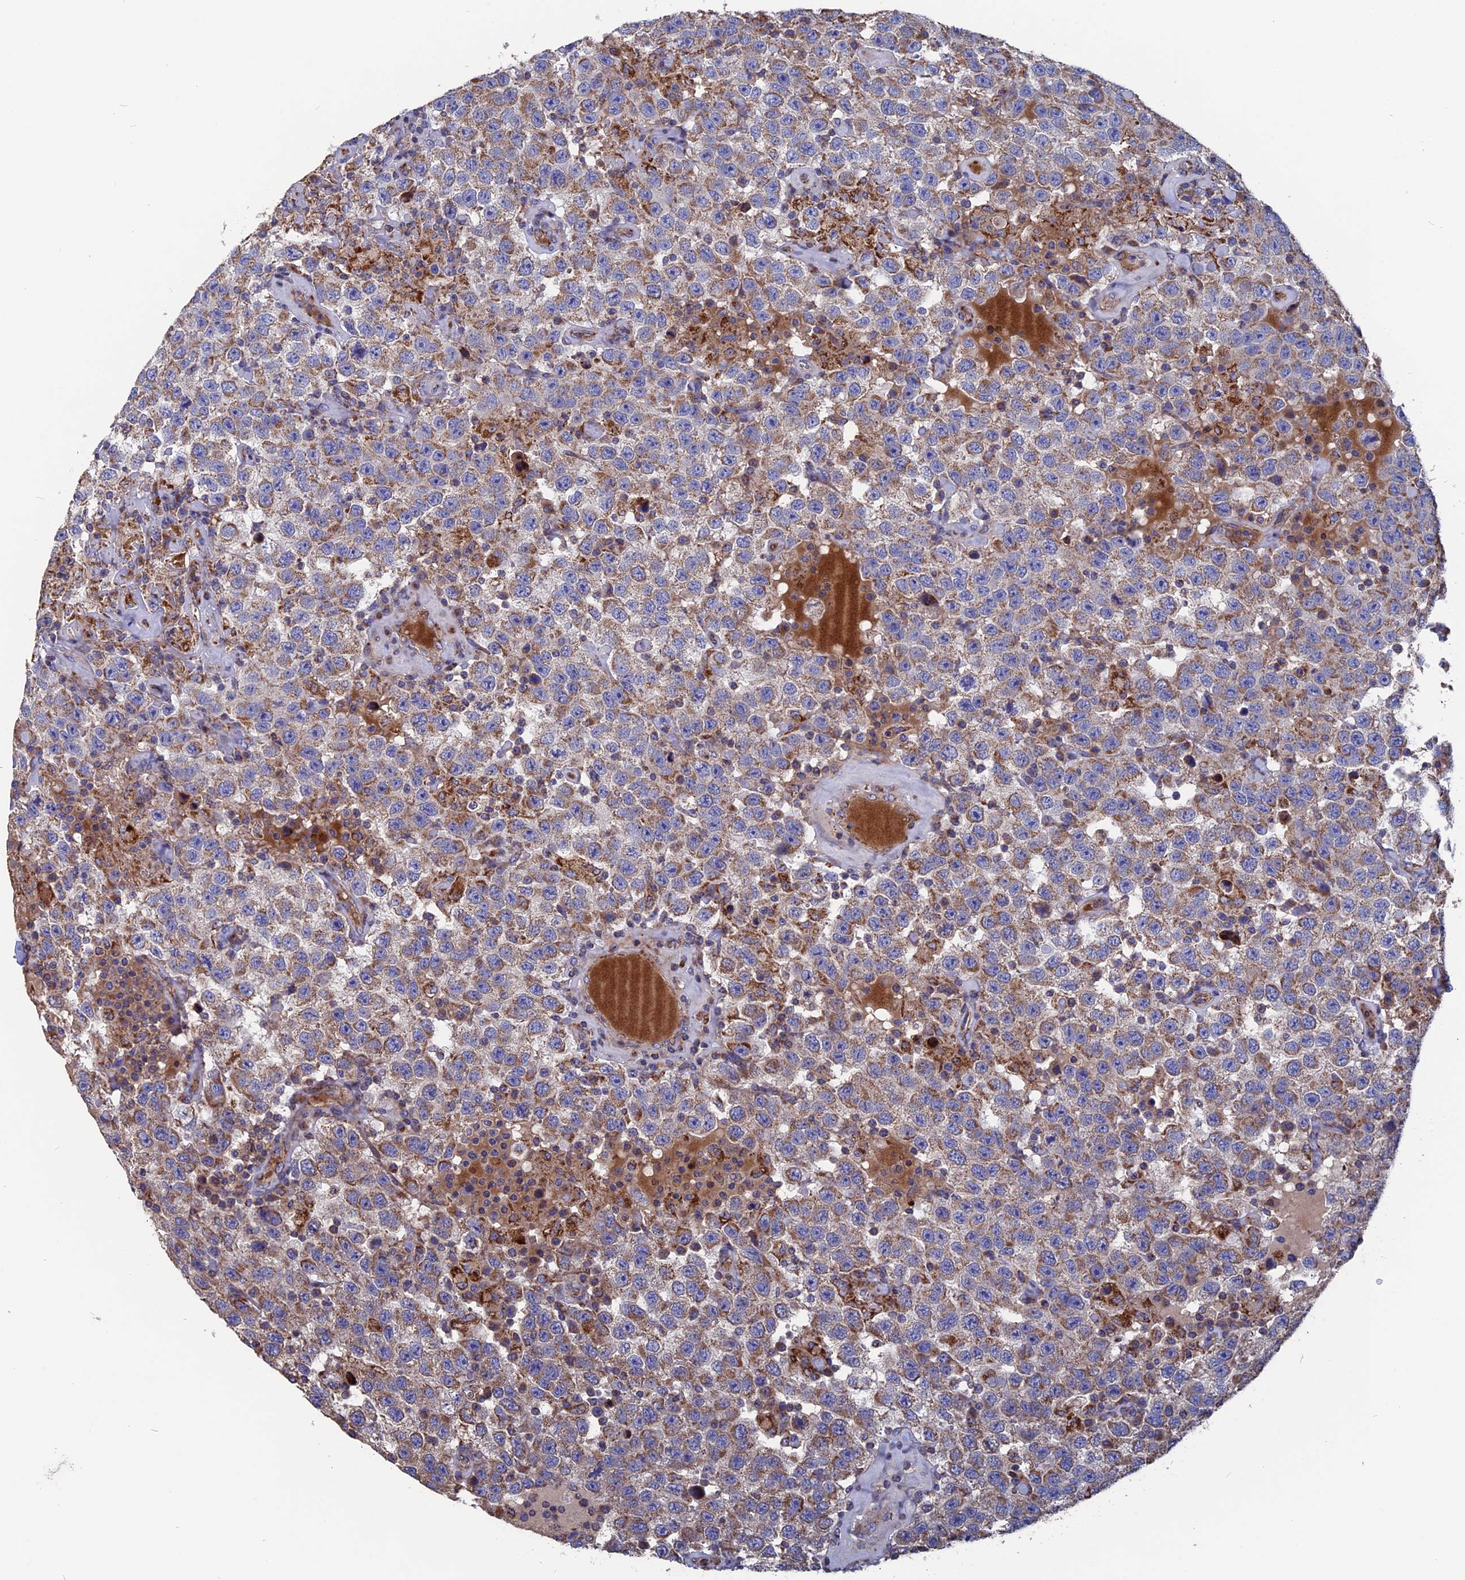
{"staining": {"intensity": "moderate", "quantity": "25%-75%", "location": "cytoplasmic/membranous"}, "tissue": "testis cancer", "cell_type": "Tumor cells", "image_type": "cancer", "snomed": [{"axis": "morphology", "description": "Seminoma, NOS"}, {"axis": "topography", "description": "Testis"}], "caption": "Protein expression analysis of testis cancer (seminoma) reveals moderate cytoplasmic/membranous positivity in approximately 25%-75% of tumor cells. (DAB = brown stain, brightfield microscopy at high magnification).", "gene": "TGFA", "patient": {"sex": "male", "age": 41}}